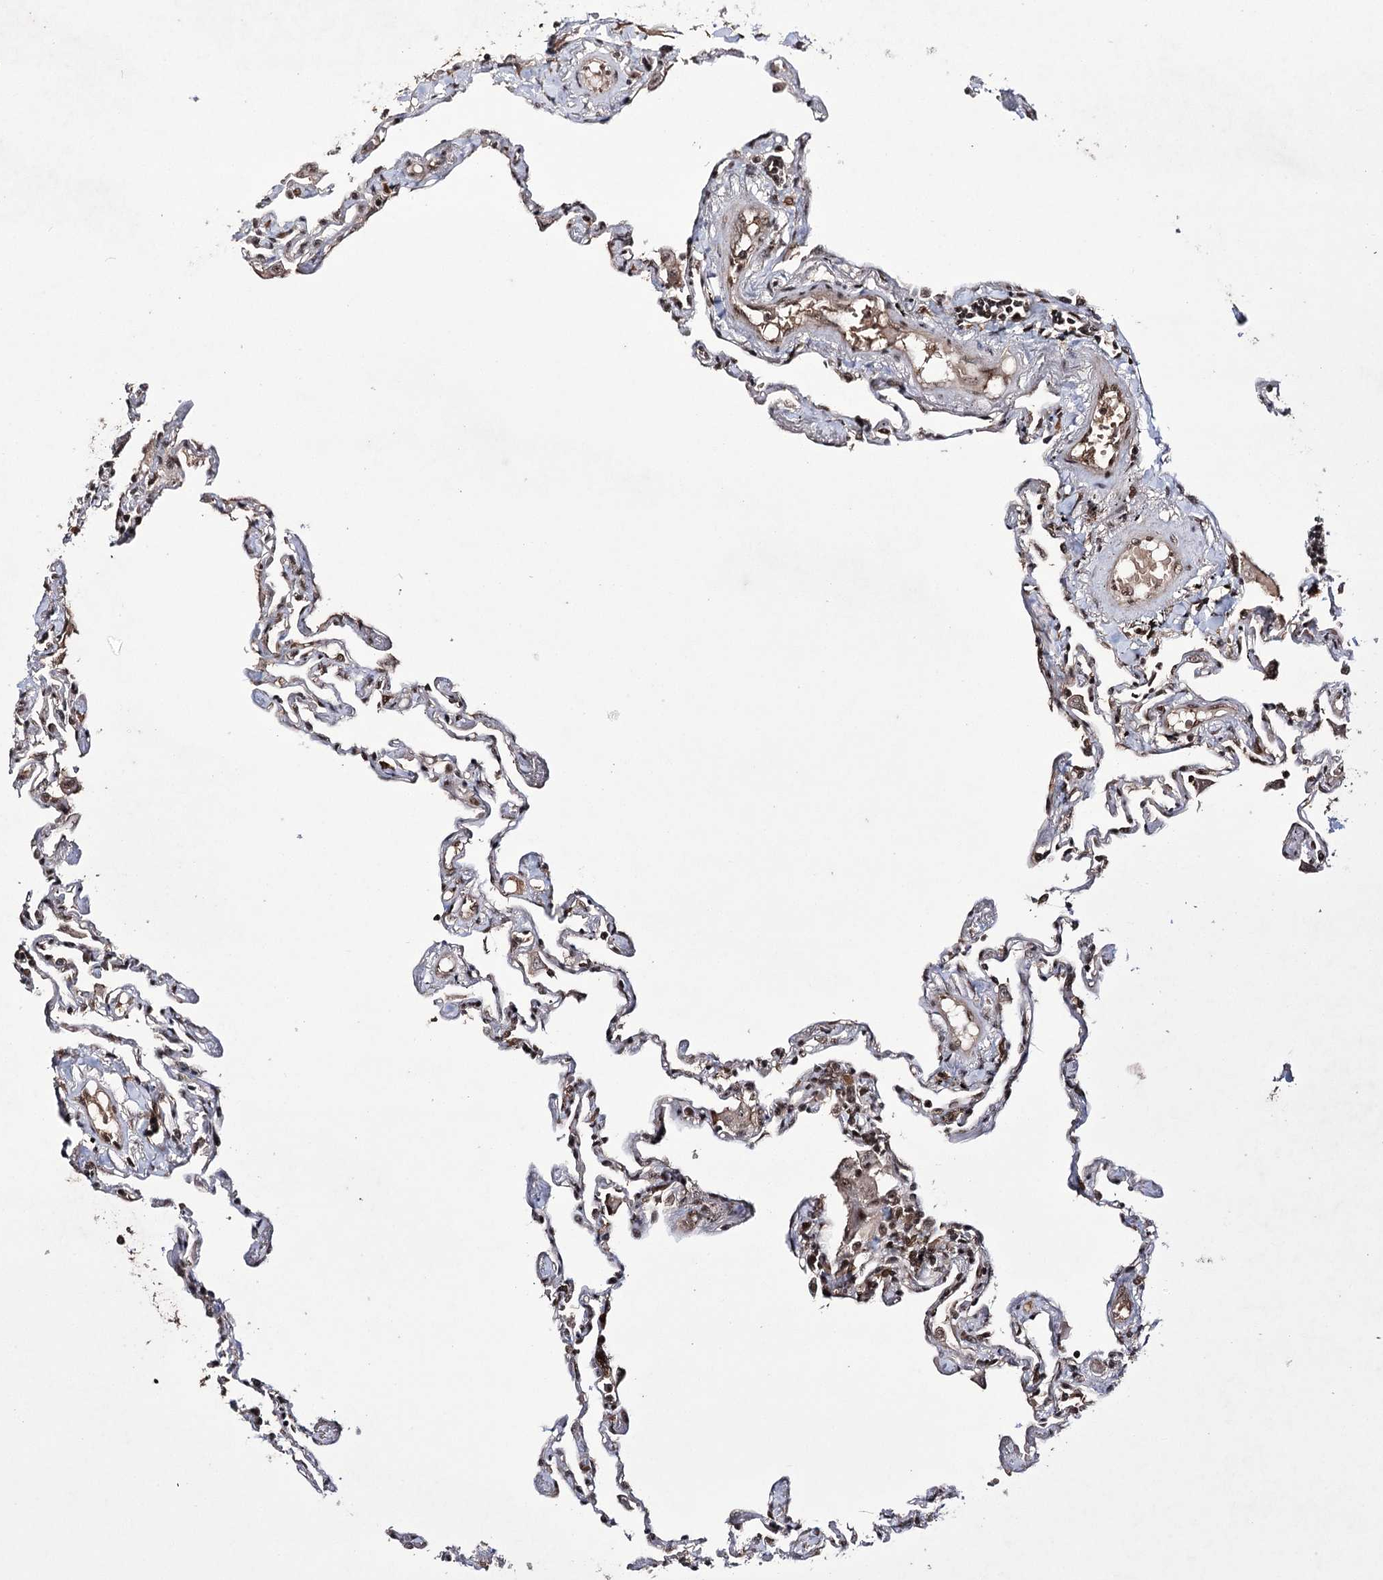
{"staining": {"intensity": "strong", "quantity": ">75%", "location": "nuclear"}, "tissue": "lung", "cell_type": "Alveolar cells", "image_type": "normal", "snomed": [{"axis": "morphology", "description": "Normal tissue, NOS"}, {"axis": "topography", "description": "Lung"}], "caption": "A high amount of strong nuclear expression is seen in about >75% of alveolar cells in unremarkable lung. The staining is performed using DAB (3,3'-diaminobenzidine) brown chromogen to label protein expression. The nuclei are counter-stained blue using hematoxylin.", "gene": "PRPF40A", "patient": {"sex": "female", "age": 67}}